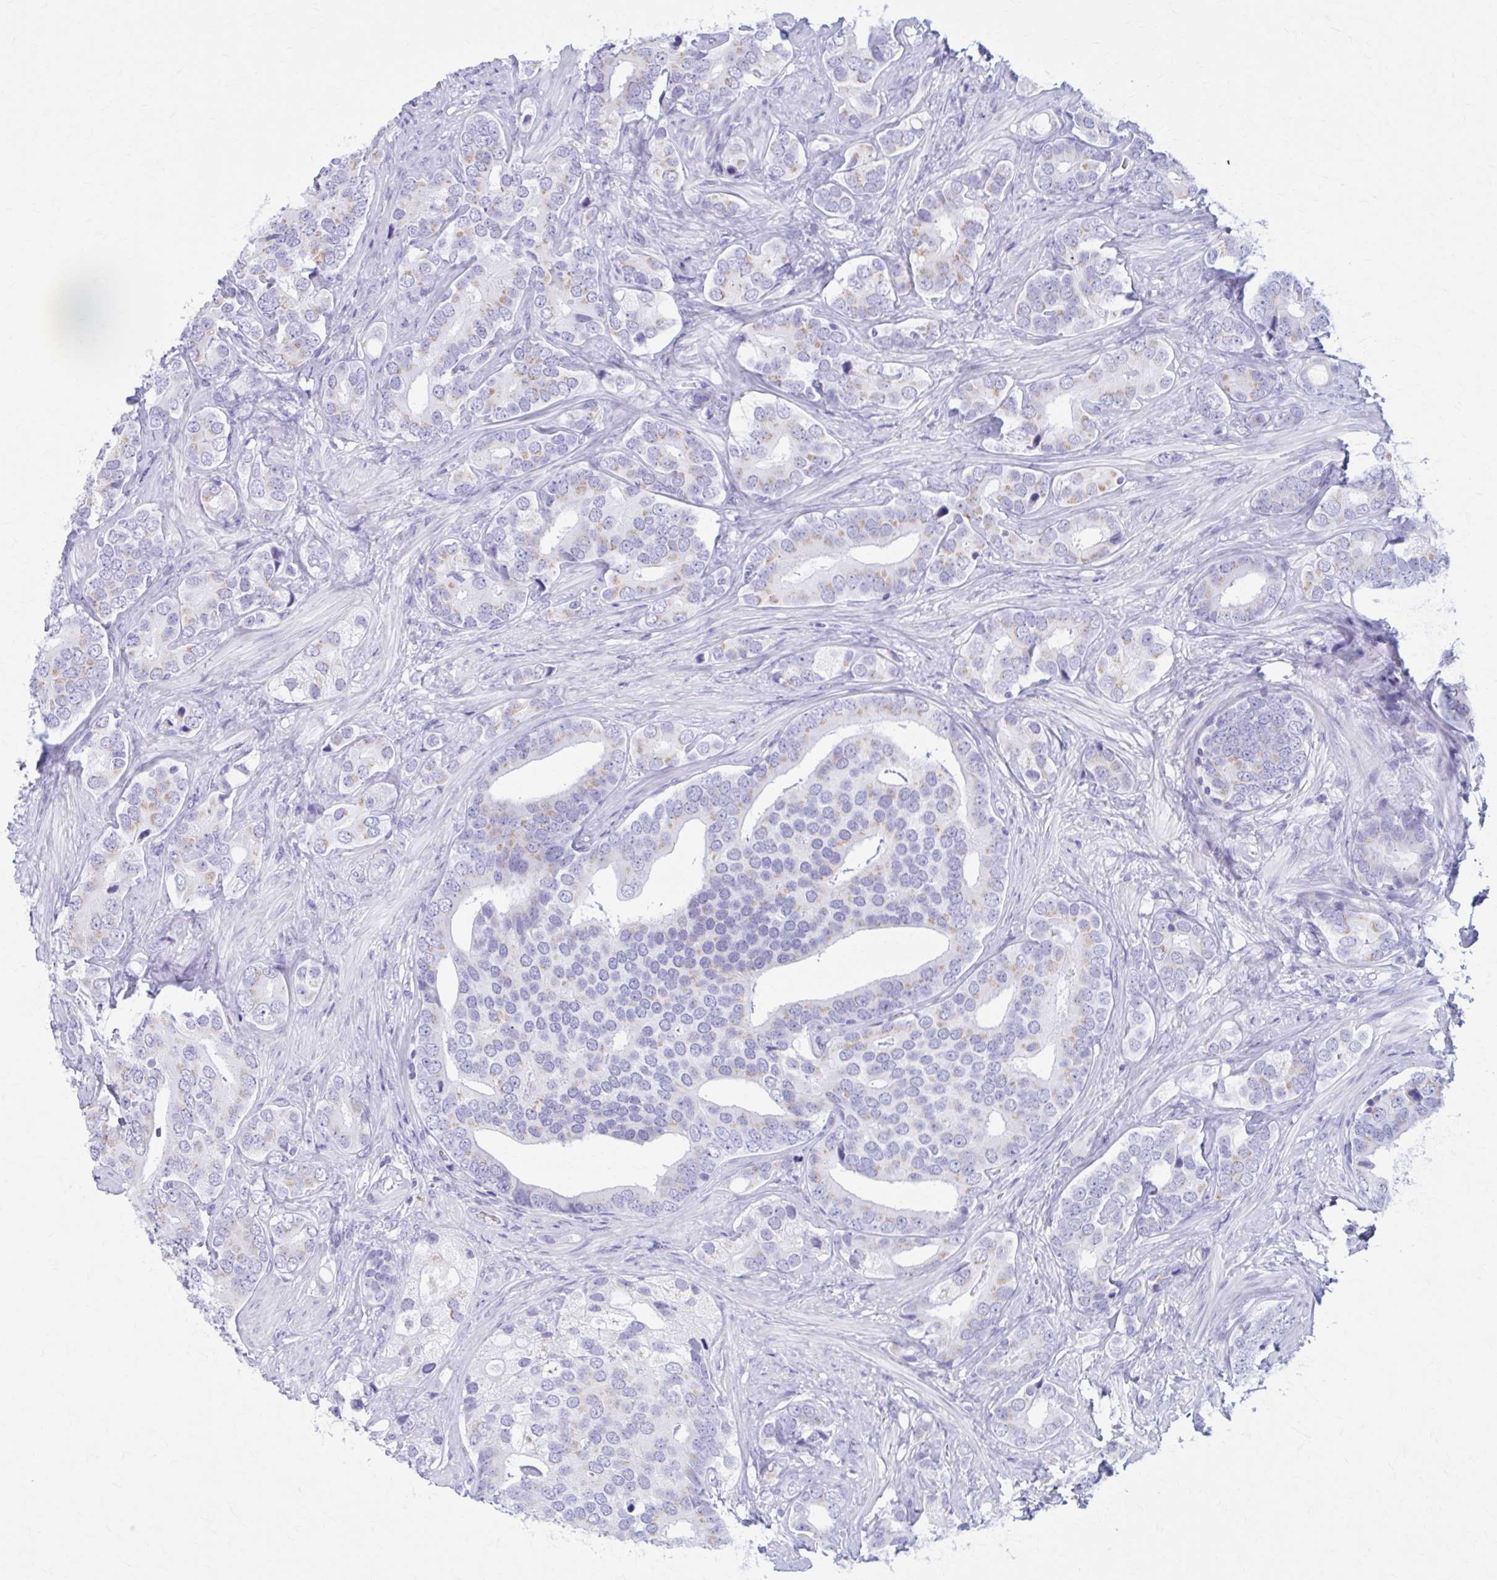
{"staining": {"intensity": "weak", "quantity": "<25%", "location": "cytoplasmic/membranous"}, "tissue": "prostate cancer", "cell_type": "Tumor cells", "image_type": "cancer", "snomed": [{"axis": "morphology", "description": "Adenocarcinoma, High grade"}, {"axis": "topography", "description": "Prostate"}], "caption": "Prostate adenocarcinoma (high-grade) was stained to show a protein in brown. There is no significant expression in tumor cells.", "gene": "KCNE2", "patient": {"sex": "male", "age": 62}}